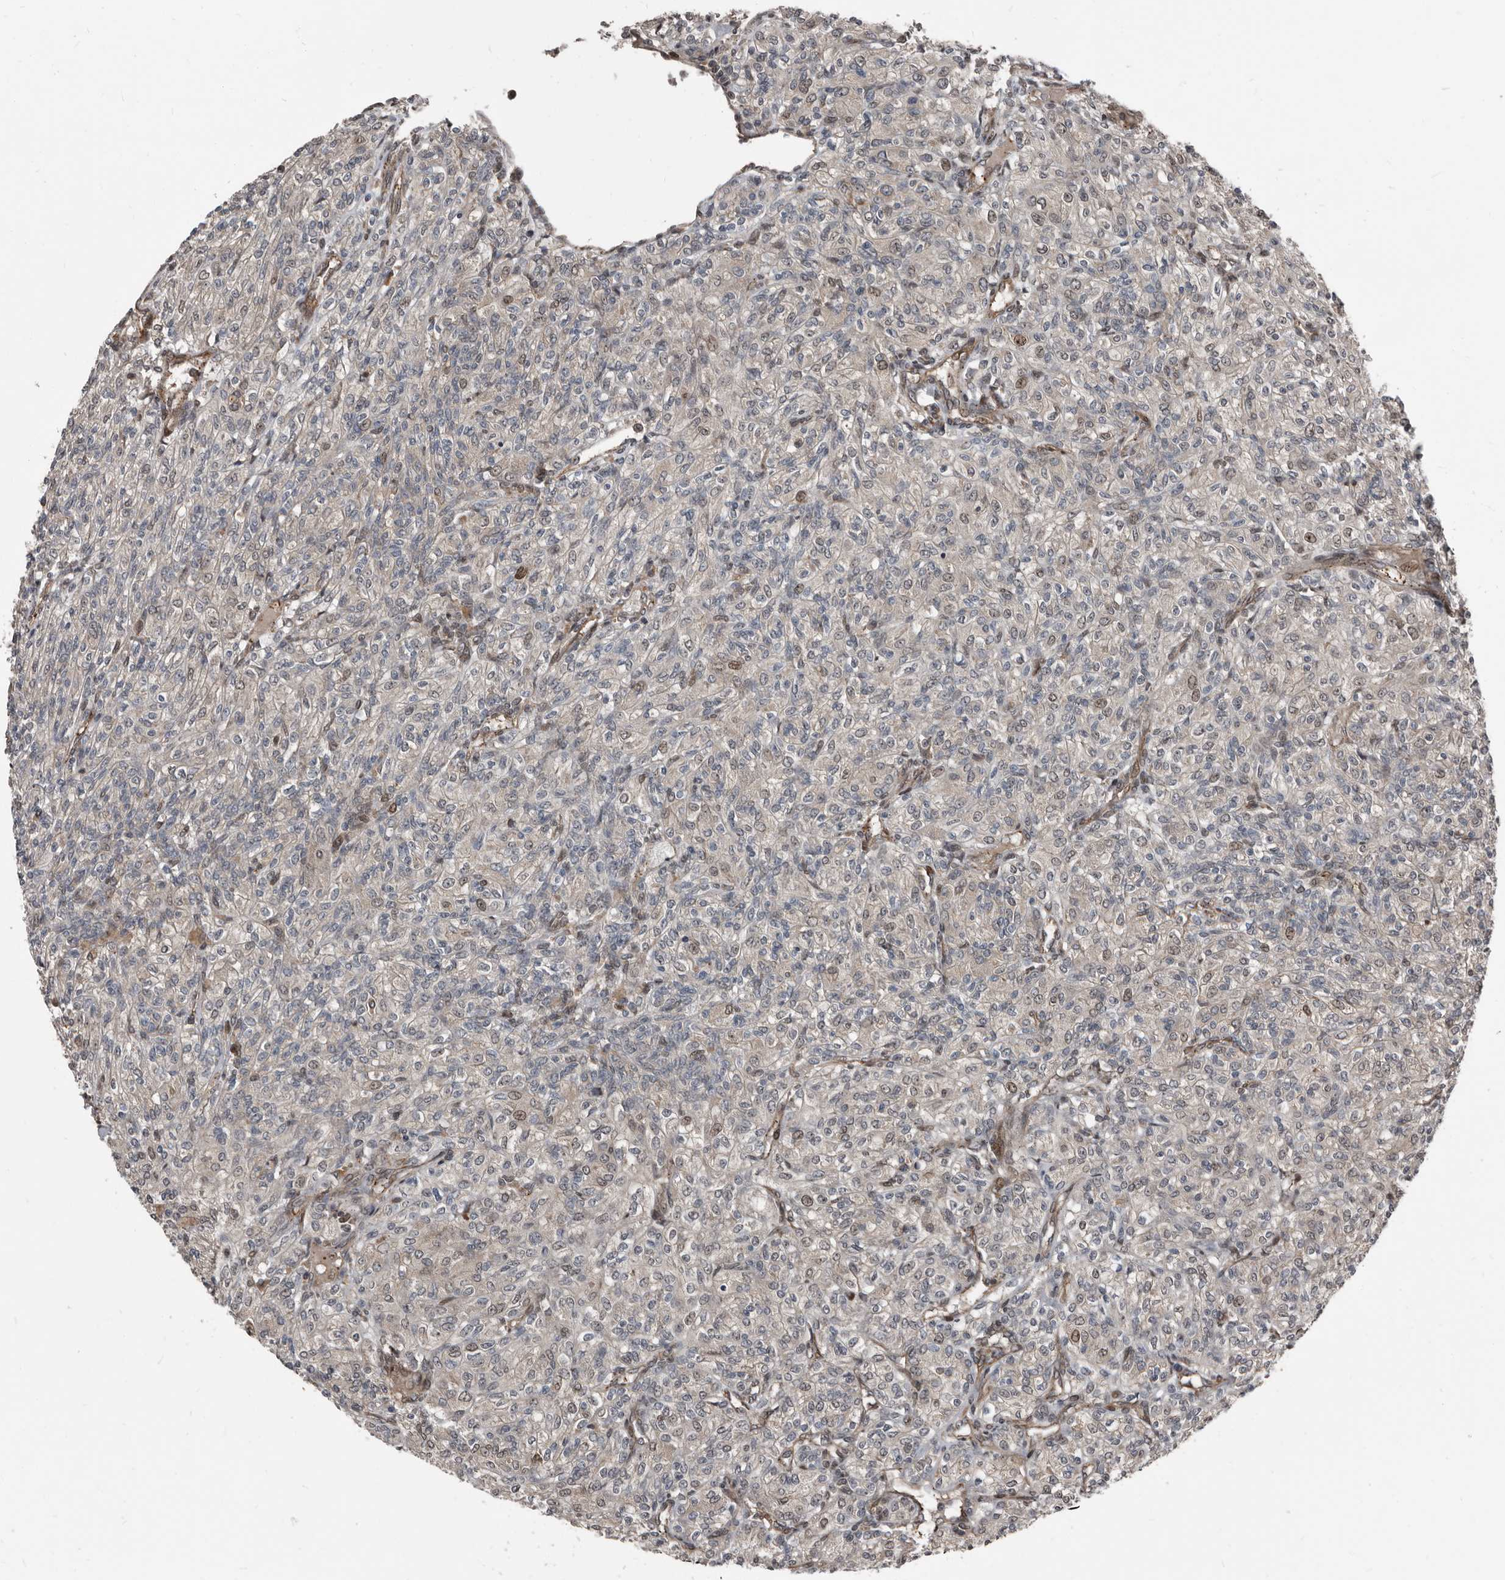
{"staining": {"intensity": "weak", "quantity": "<25%", "location": "cytoplasmic/membranous,nuclear"}, "tissue": "renal cancer", "cell_type": "Tumor cells", "image_type": "cancer", "snomed": [{"axis": "morphology", "description": "Adenocarcinoma, NOS"}, {"axis": "topography", "description": "Kidney"}], "caption": "This is an IHC histopathology image of renal adenocarcinoma. There is no expression in tumor cells.", "gene": "CHD1L", "patient": {"sex": "male", "age": 77}}